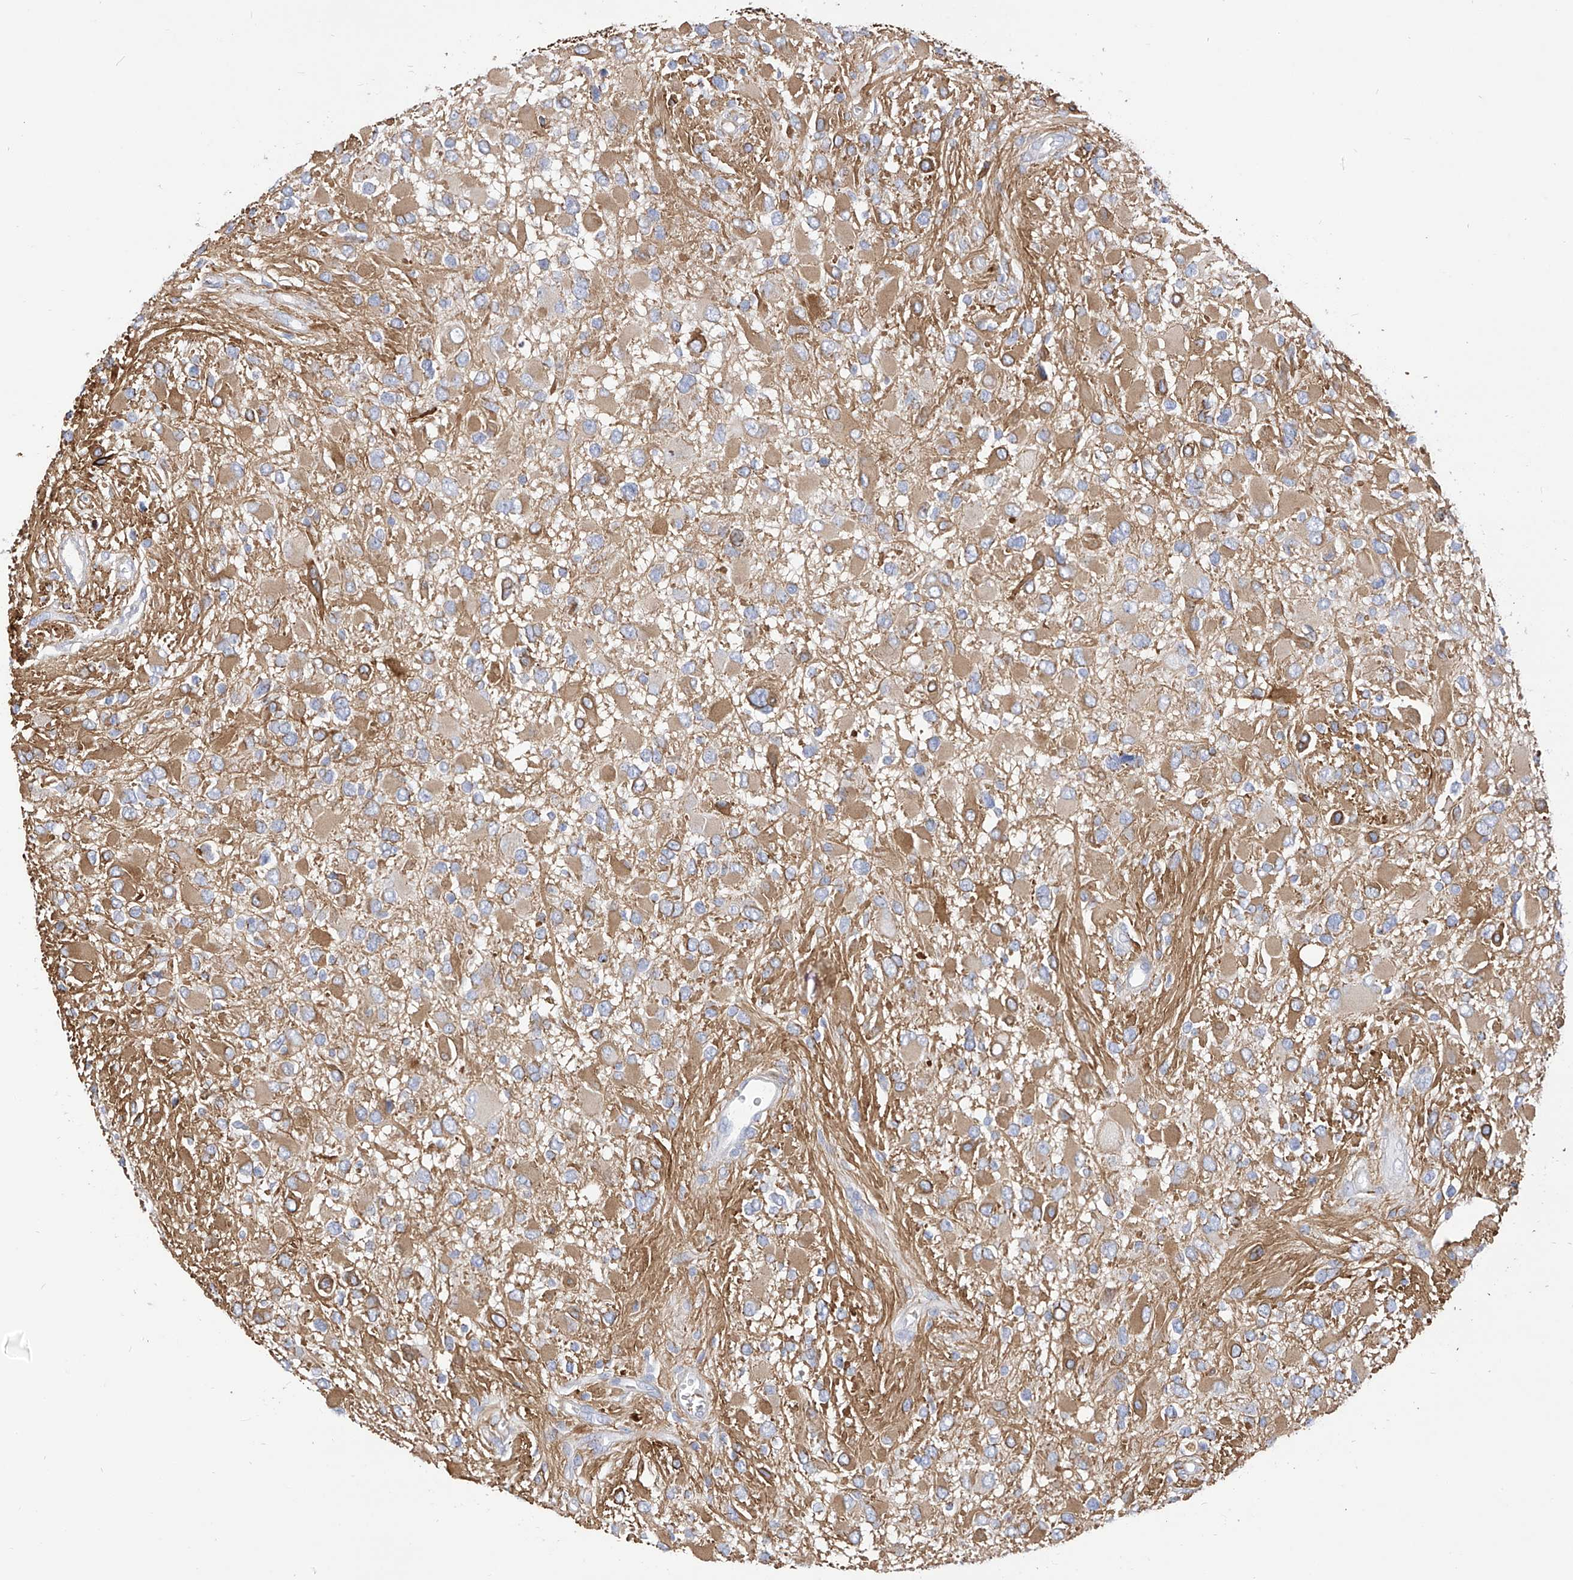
{"staining": {"intensity": "moderate", "quantity": ">75%", "location": "cytoplasmic/membranous"}, "tissue": "glioma", "cell_type": "Tumor cells", "image_type": "cancer", "snomed": [{"axis": "morphology", "description": "Glioma, malignant, High grade"}, {"axis": "topography", "description": "Brain"}], "caption": "Protein expression analysis of human glioma reveals moderate cytoplasmic/membranous expression in about >75% of tumor cells.", "gene": "RASA2", "patient": {"sex": "male", "age": 53}}